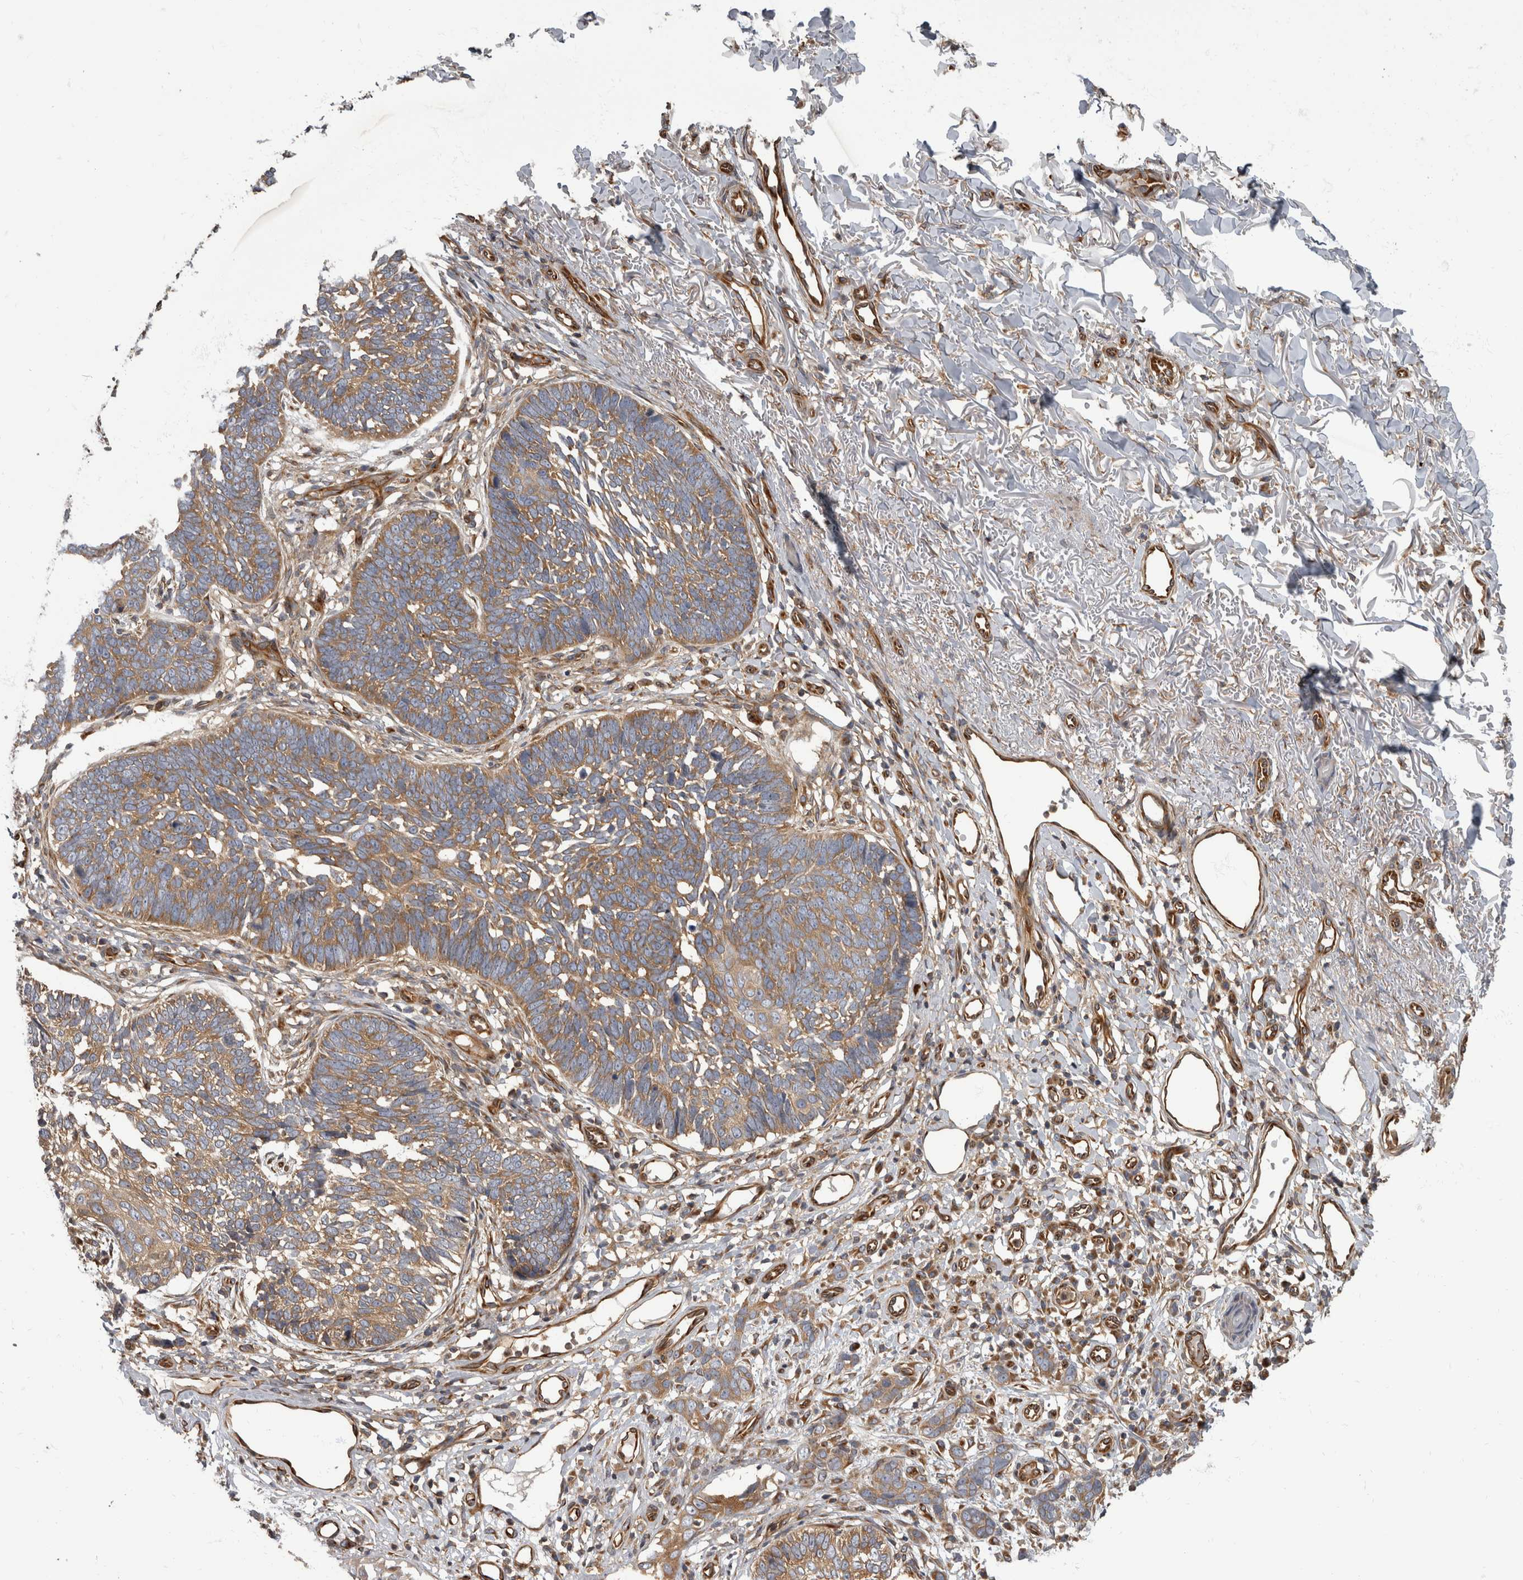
{"staining": {"intensity": "moderate", "quantity": ">75%", "location": "cytoplasmic/membranous"}, "tissue": "skin cancer", "cell_type": "Tumor cells", "image_type": "cancer", "snomed": [{"axis": "morphology", "description": "Normal tissue, NOS"}, {"axis": "morphology", "description": "Basal cell carcinoma"}, {"axis": "topography", "description": "Skin"}], "caption": "Immunohistochemistry (IHC) of human skin cancer demonstrates medium levels of moderate cytoplasmic/membranous expression in approximately >75% of tumor cells. The protein of interest is stained brown, and the nuclei are stained in blue (DAB IHC with brightfield microscopy, high magnification).", "gene": "HOOK3", "patient": {"sex": "male", "age": 77}}